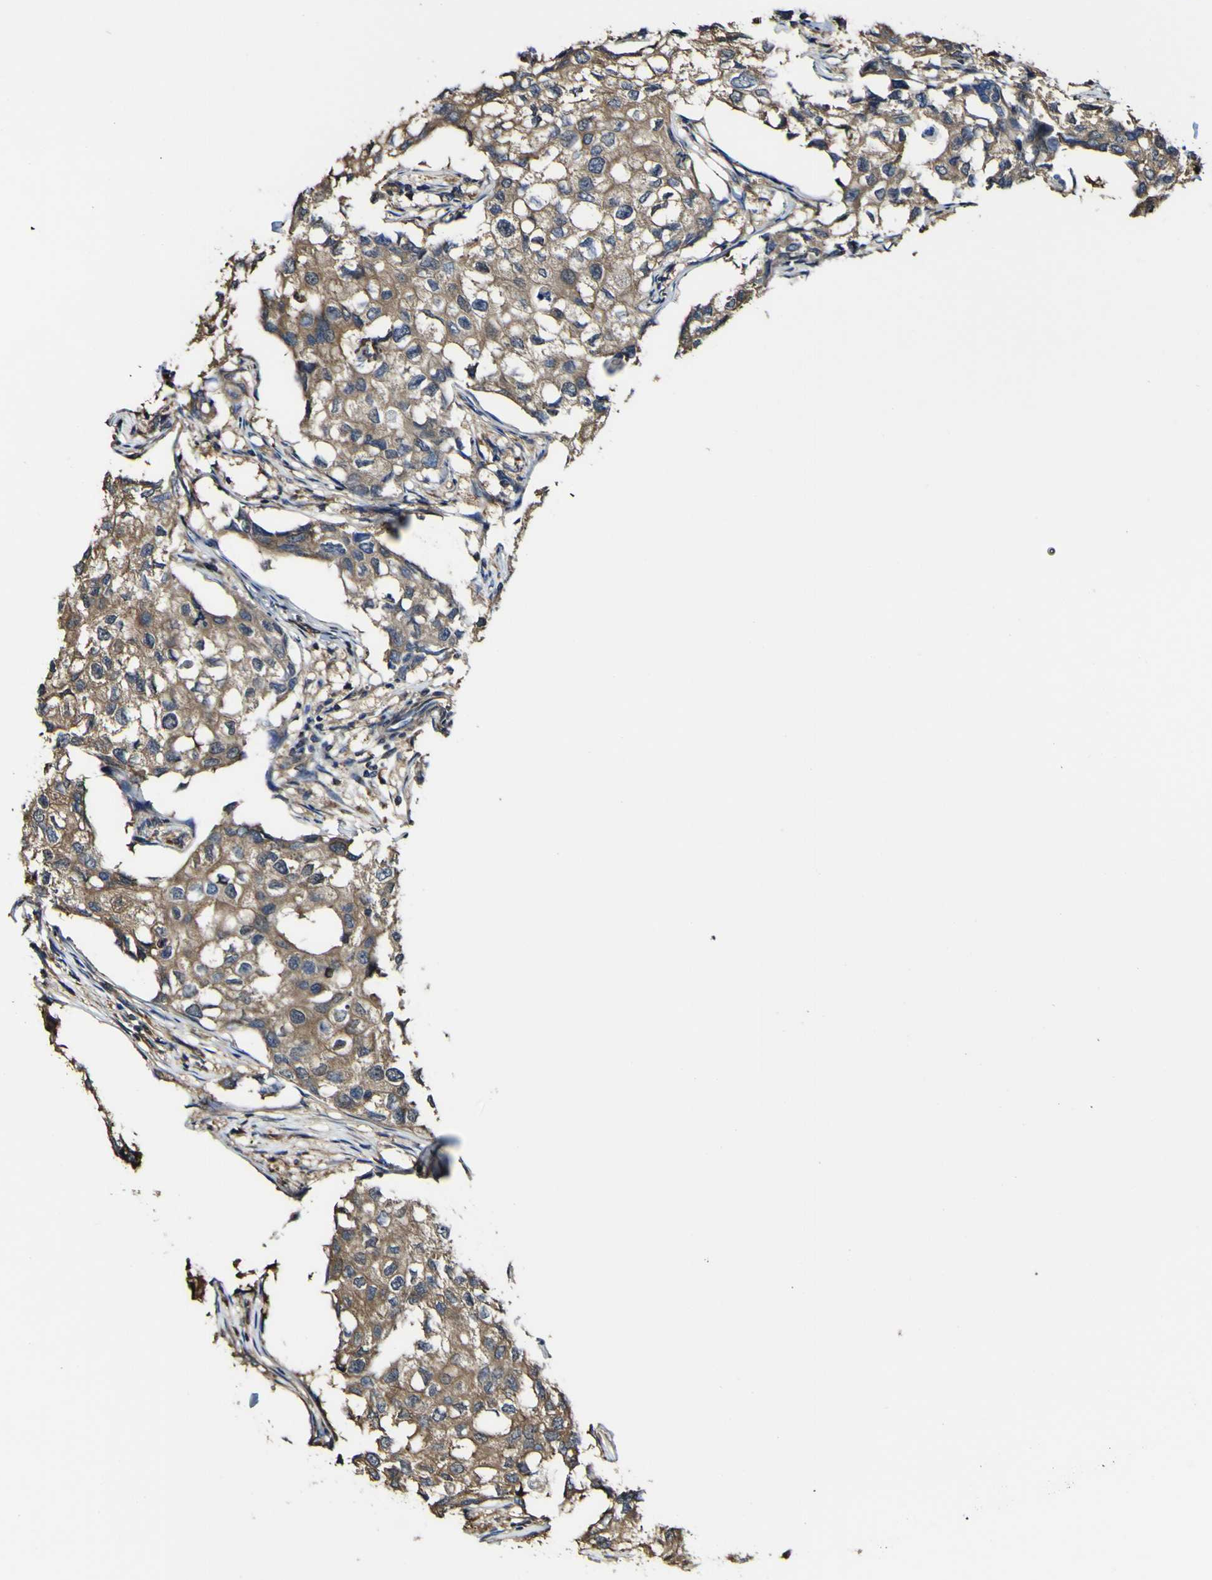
{"staining": {"intensity": "moderate", "quantity": ">75%", "location": "cytoplasmic/membranous"}, "tissue": "breast cancer", "cell_type": "Tumor cells", "image_type": "cancer", "snomed": [{"axis": "morphology", "description": "Duct carcinoma"}, {"axis": "topography", "description": "Breast"}], "caption": "IHC image of human breast infiltrating ductal carcinoma stained for a protein (brown), which exhibits medium levels of moderate cytoplasmic/membranous staining in about >75% of tumor cells.", "gene": "PTPRR", "patient": {"sex": "female", "age": 27}}